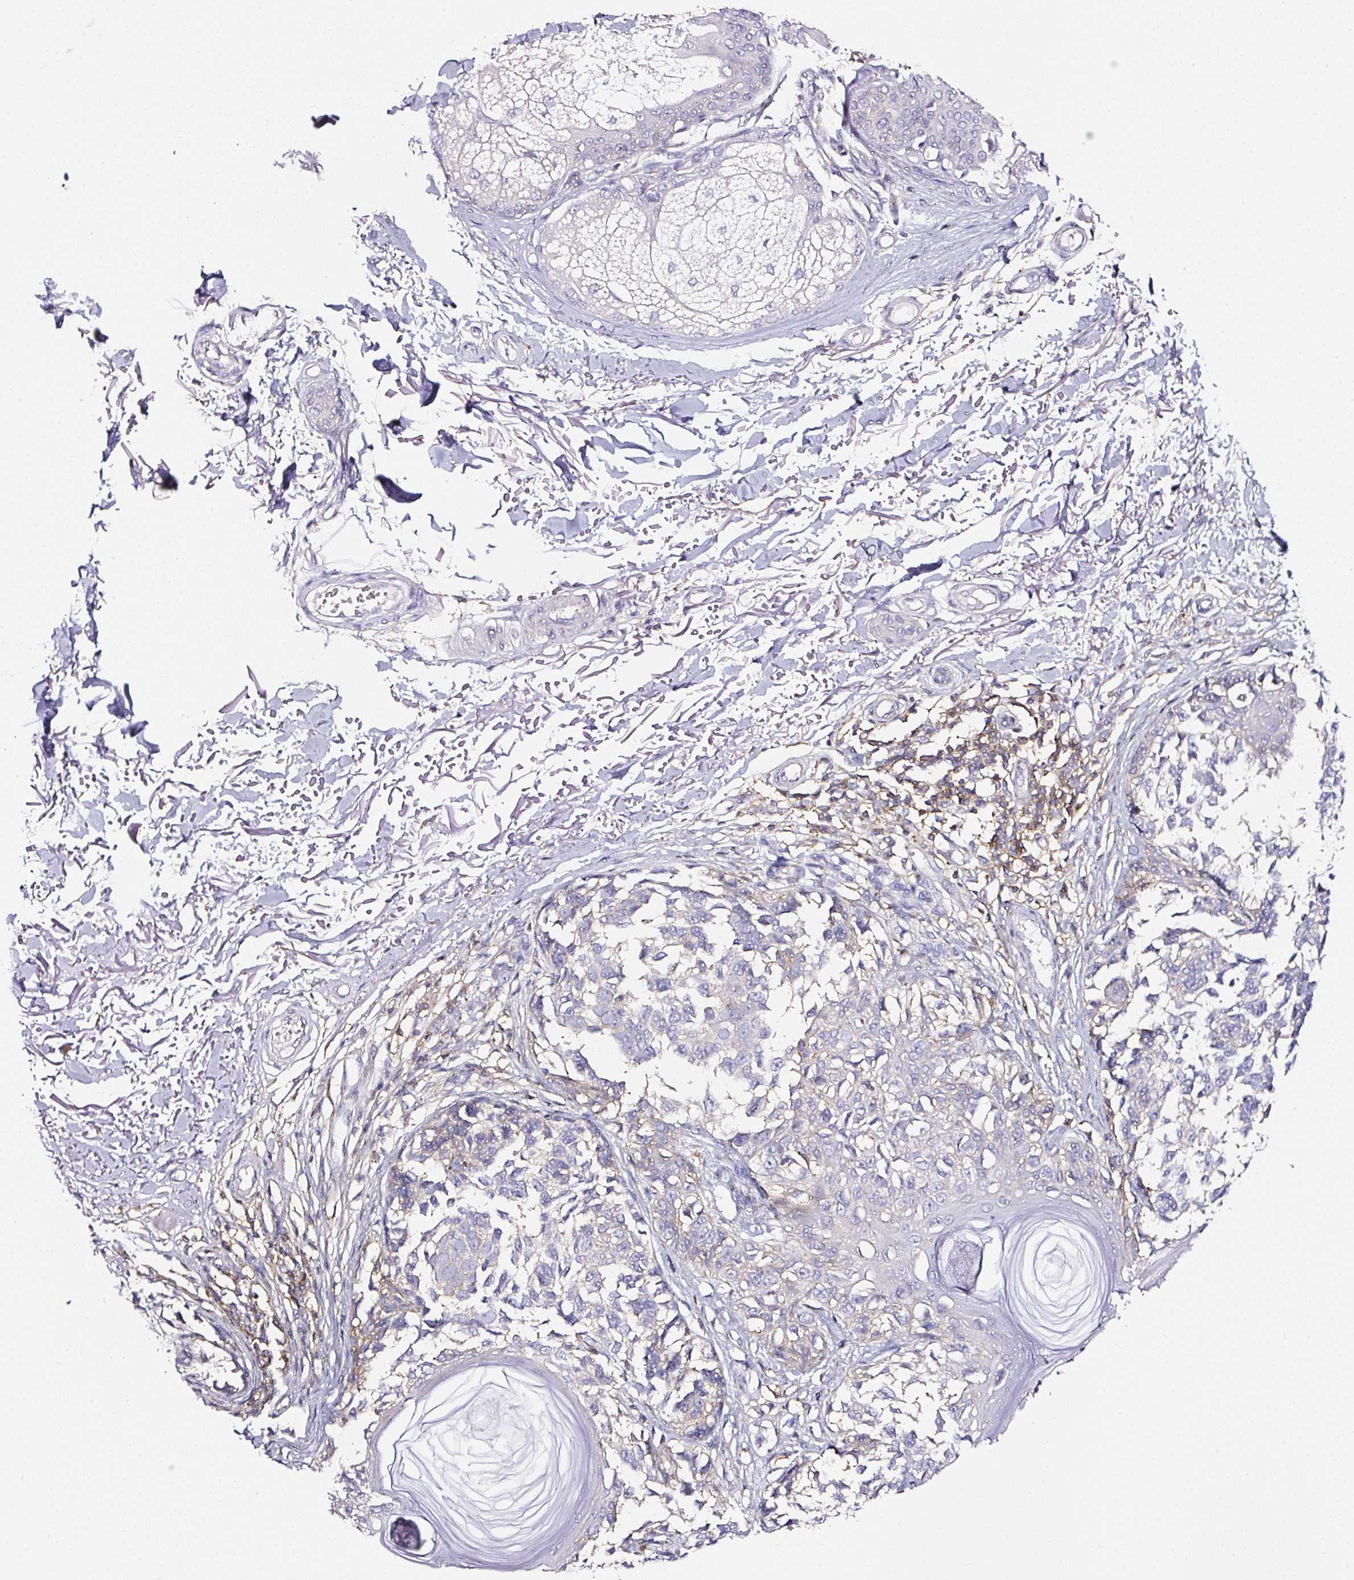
{"staining": {"intensity": "negative", "quantity": "none", "location": "none"}, "tissue": "melanoma", "cell_type": "Tumor cells", "image_type": "cancer", "snomed": [{"axis": "morphology", "description": "Malignant melanoma, NOS"}, {"axis": "topography", "description": "Skin"}], "caption": "Malignant melanoma was stained to show a protein in brown. There is no significant staining in tumor cells.", "gene": "CD47", "patient": {"sex": "male", "age": 73}}